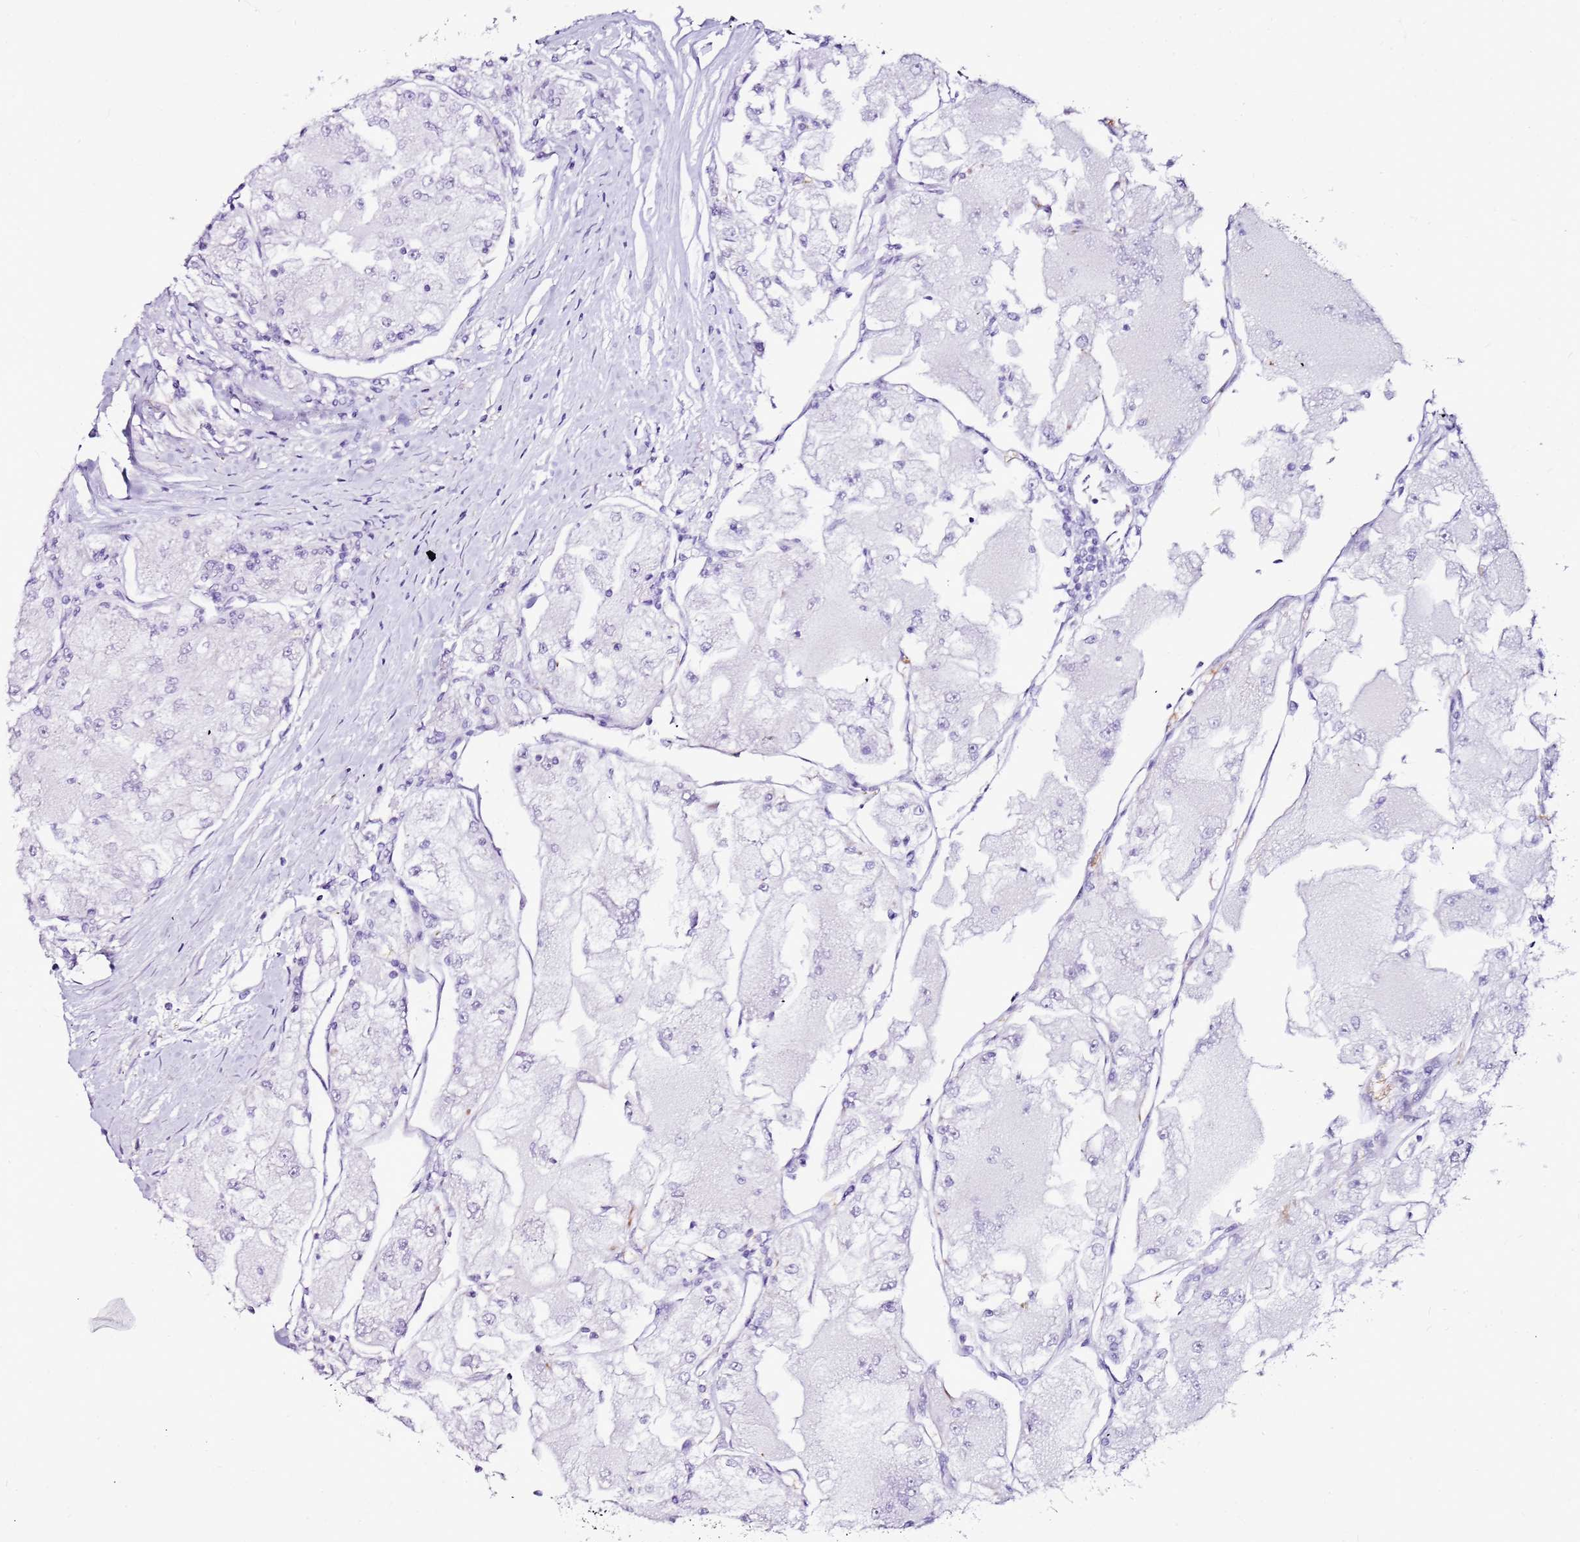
{"staining": {"intensity": "negative", "quantity": "none", "location": "none"}, "tissue": "renal cancer", "cell_type": "Tumor cells", "image_type": "cancer", "snomed": [{"axis": "morphology", "description": "Adenocarcinoma, NOS"}, {"axis": "topography", "description": "Kidney"}], "caption": "The immunohistochemistry micrograph has no significant expression in tumor cells of renal cancer (adenocarcinoma) tissue.", "gene": "ATXN2L", "patient": {"sex": "female", "age": 72}}